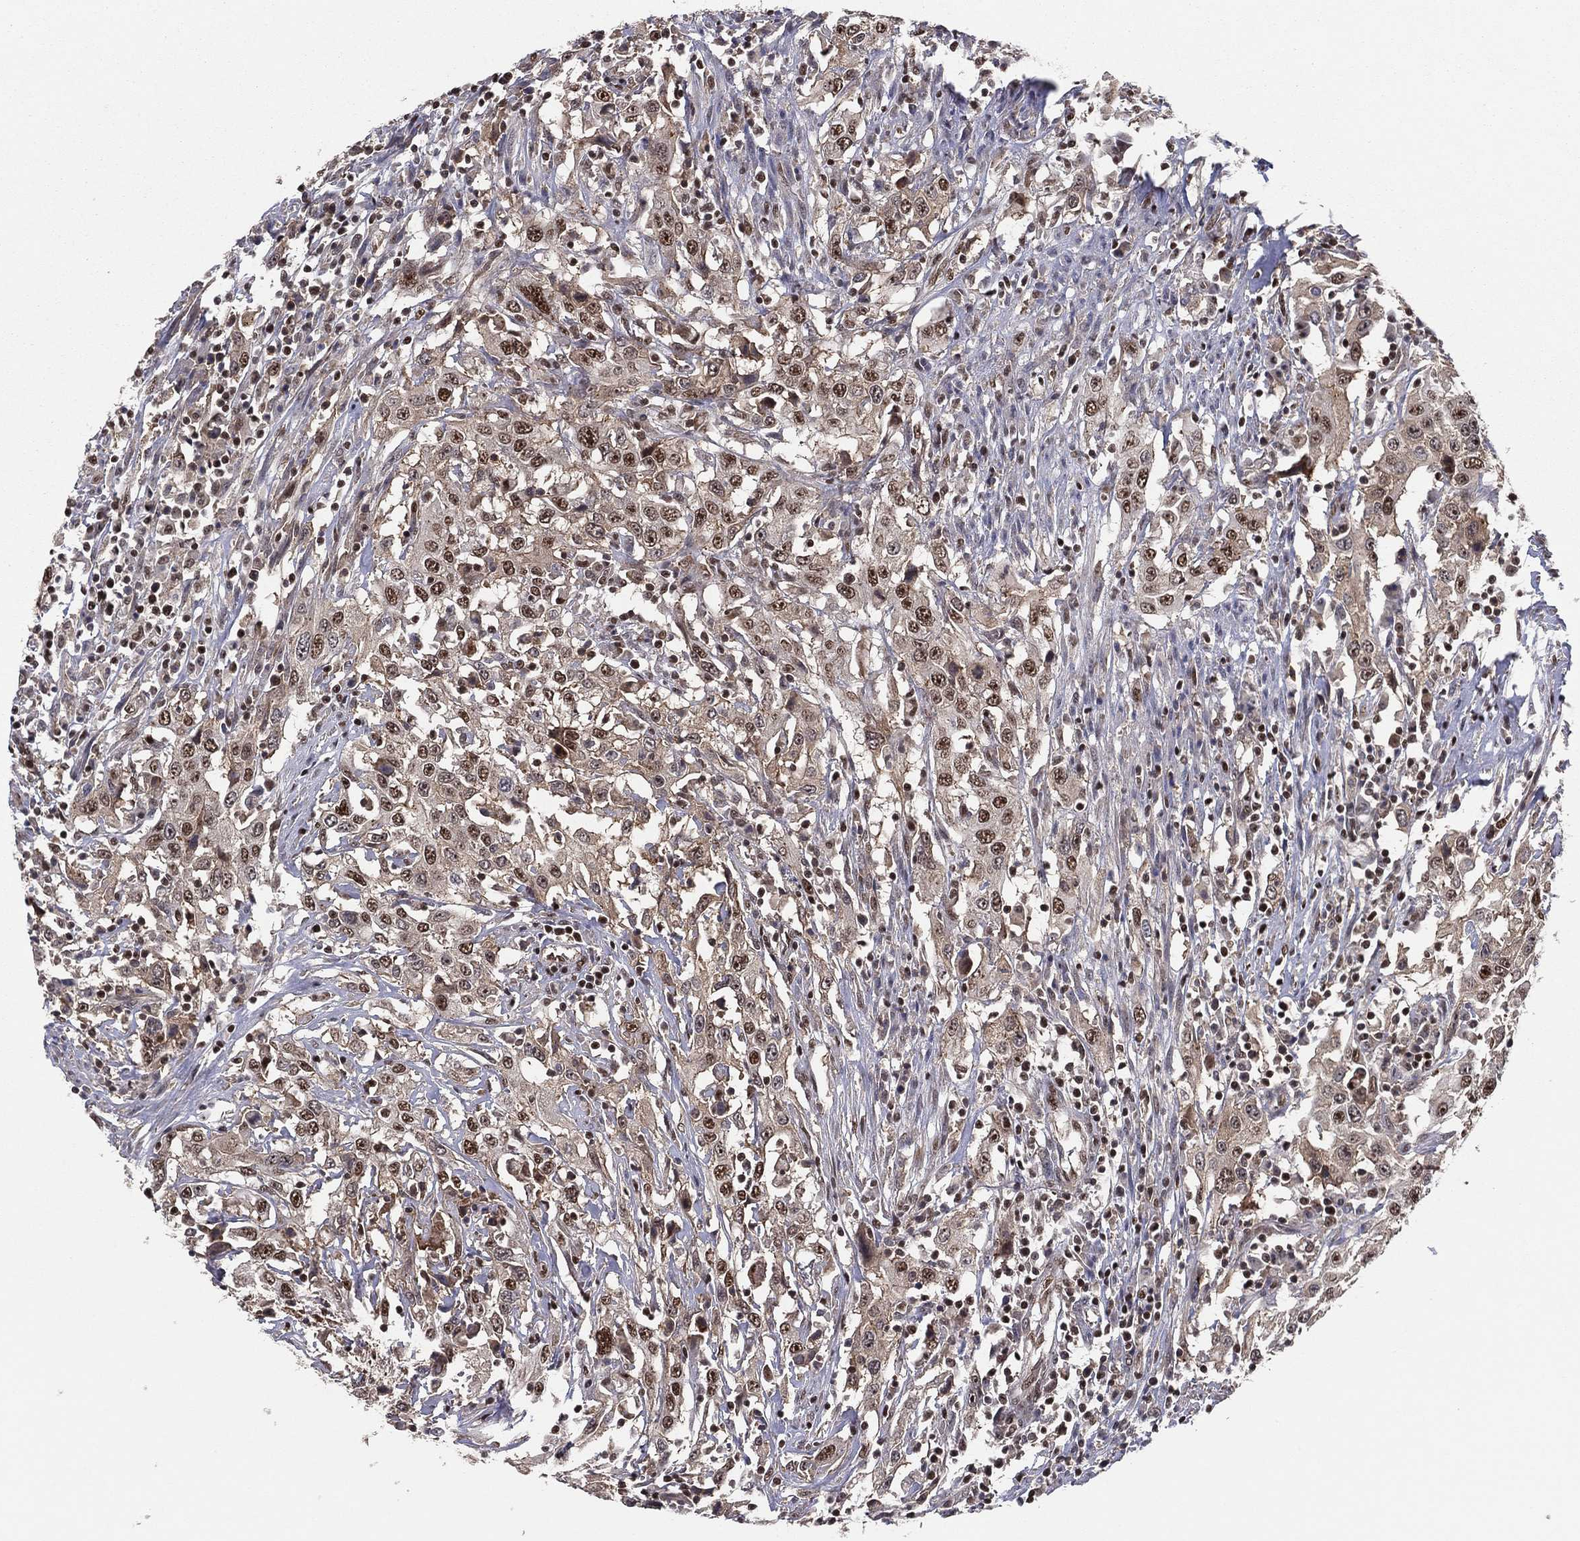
{"staining": {"intensity": "moderate", "quantity": ">75%", "location": "nuclear"}, "tissue": "urothelial cancer", "cell_type": "Tumor cells", "image_type": "cancer", "snomed": [{"axis": "morphology", "description": "Urothelial carcinoma, High grade"}, {"axis": "topography", "description": "Urinary bladder"}], "caption": "This photomicrograph reveals immunohistochemistry staining of human high-grade urothelial carcinoma, with medium moderate nuclear expression in approximately >75% of tumor cells.", "gene": "GPALPP1", "patient": {"sex": "male", "age": 61}}